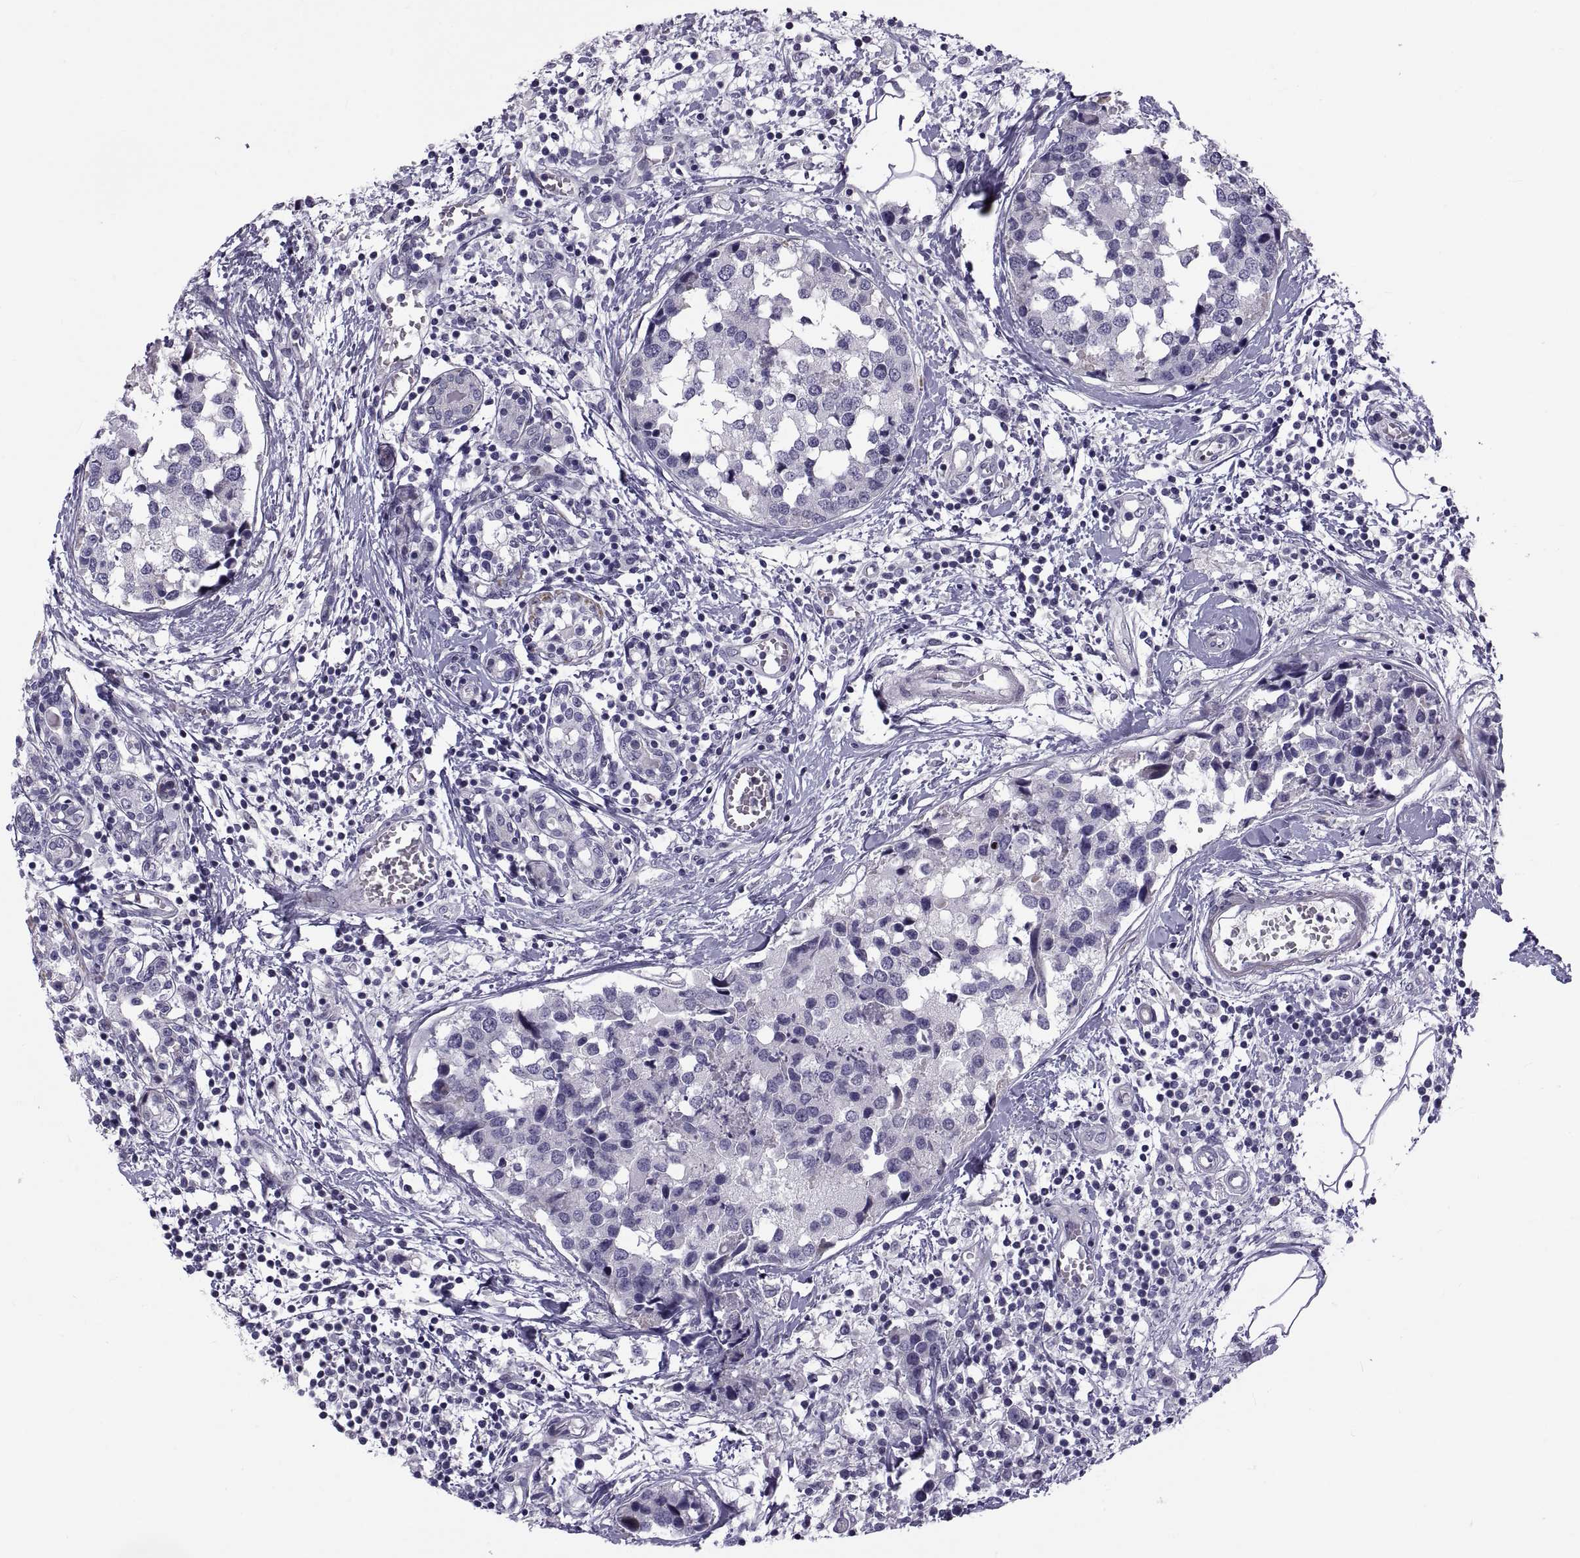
{"staining": {"intensity": "negative", "quantity": "none", "location": "none"}, "tissue": "breast cancer", "cell_type": "Tumor cells", "image_type": "cancer", "snomed": [{"axis": "morphology", "description": "Lobular carcinoma"}, {"axis": "topography", "description": "Breast"}], "caption": "Tumor cells are negative for protein expression in human lobular carcinoma (breast). Brightfield microscopy of IHC stained with DAB (brown) and hematoxylin (blue), captured at high magnification.", "gene": "TMEM158", "patient": {"sex": "female", "age": 59}}